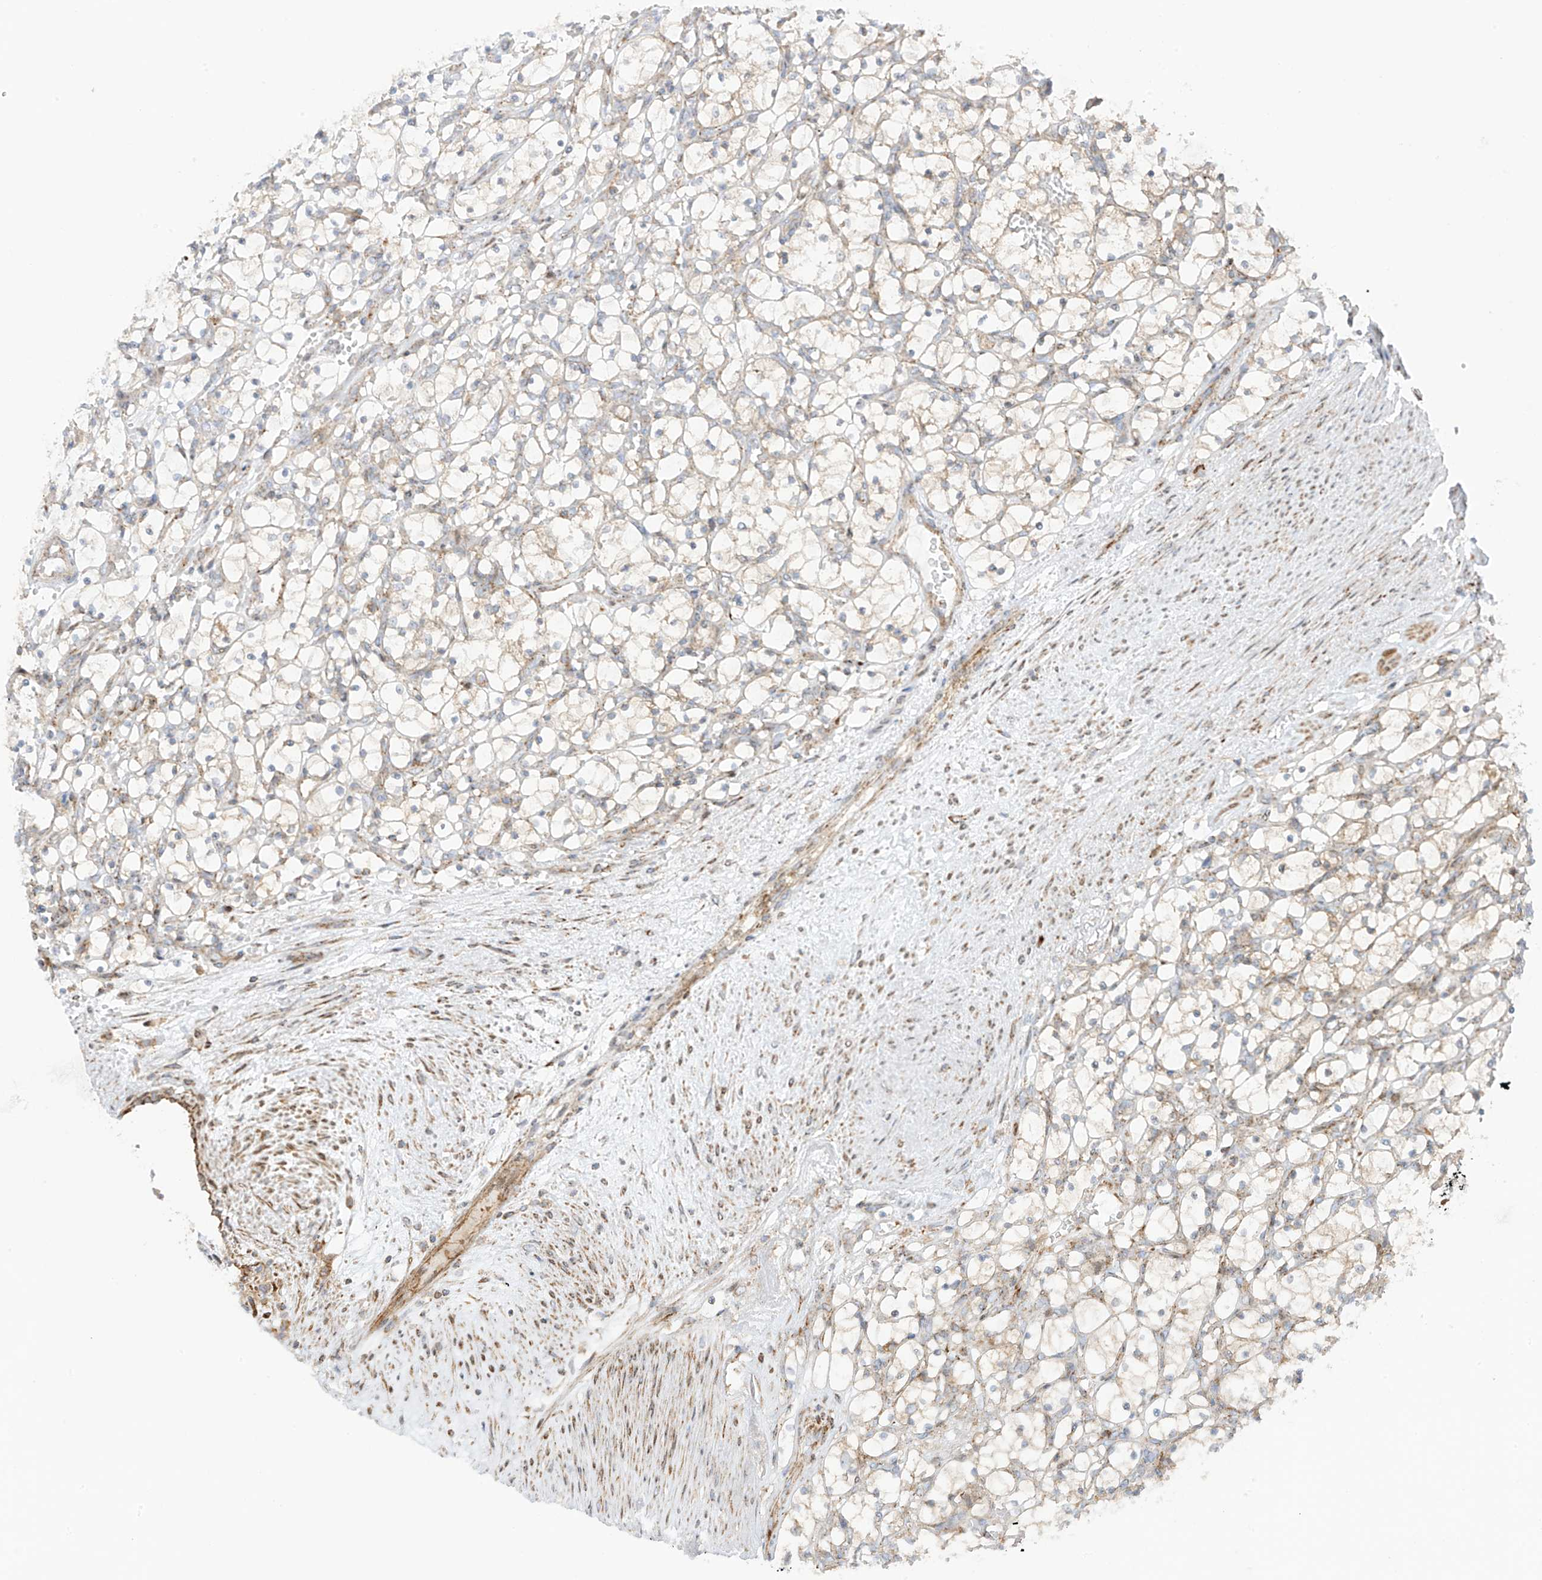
{"staining": {"intensity": "negative", "quantity": "none", "location": "none"}, "tissue": "renal cancer", "cell_type": "Tumor cells", "image_type": "cancer", "snomed": [{"axis": "morphology", "description": "Adenocarcinoma, NOS"}, {"axis": "topography", "description": "Kidney"}], "caption": "This is an immunohistochemistry micrograph of human renal cancer (adenocarcinoma). There is no staining in tumor cells.", "gene": "XKR3", "patient": {"sex": "female", "age": 69}}